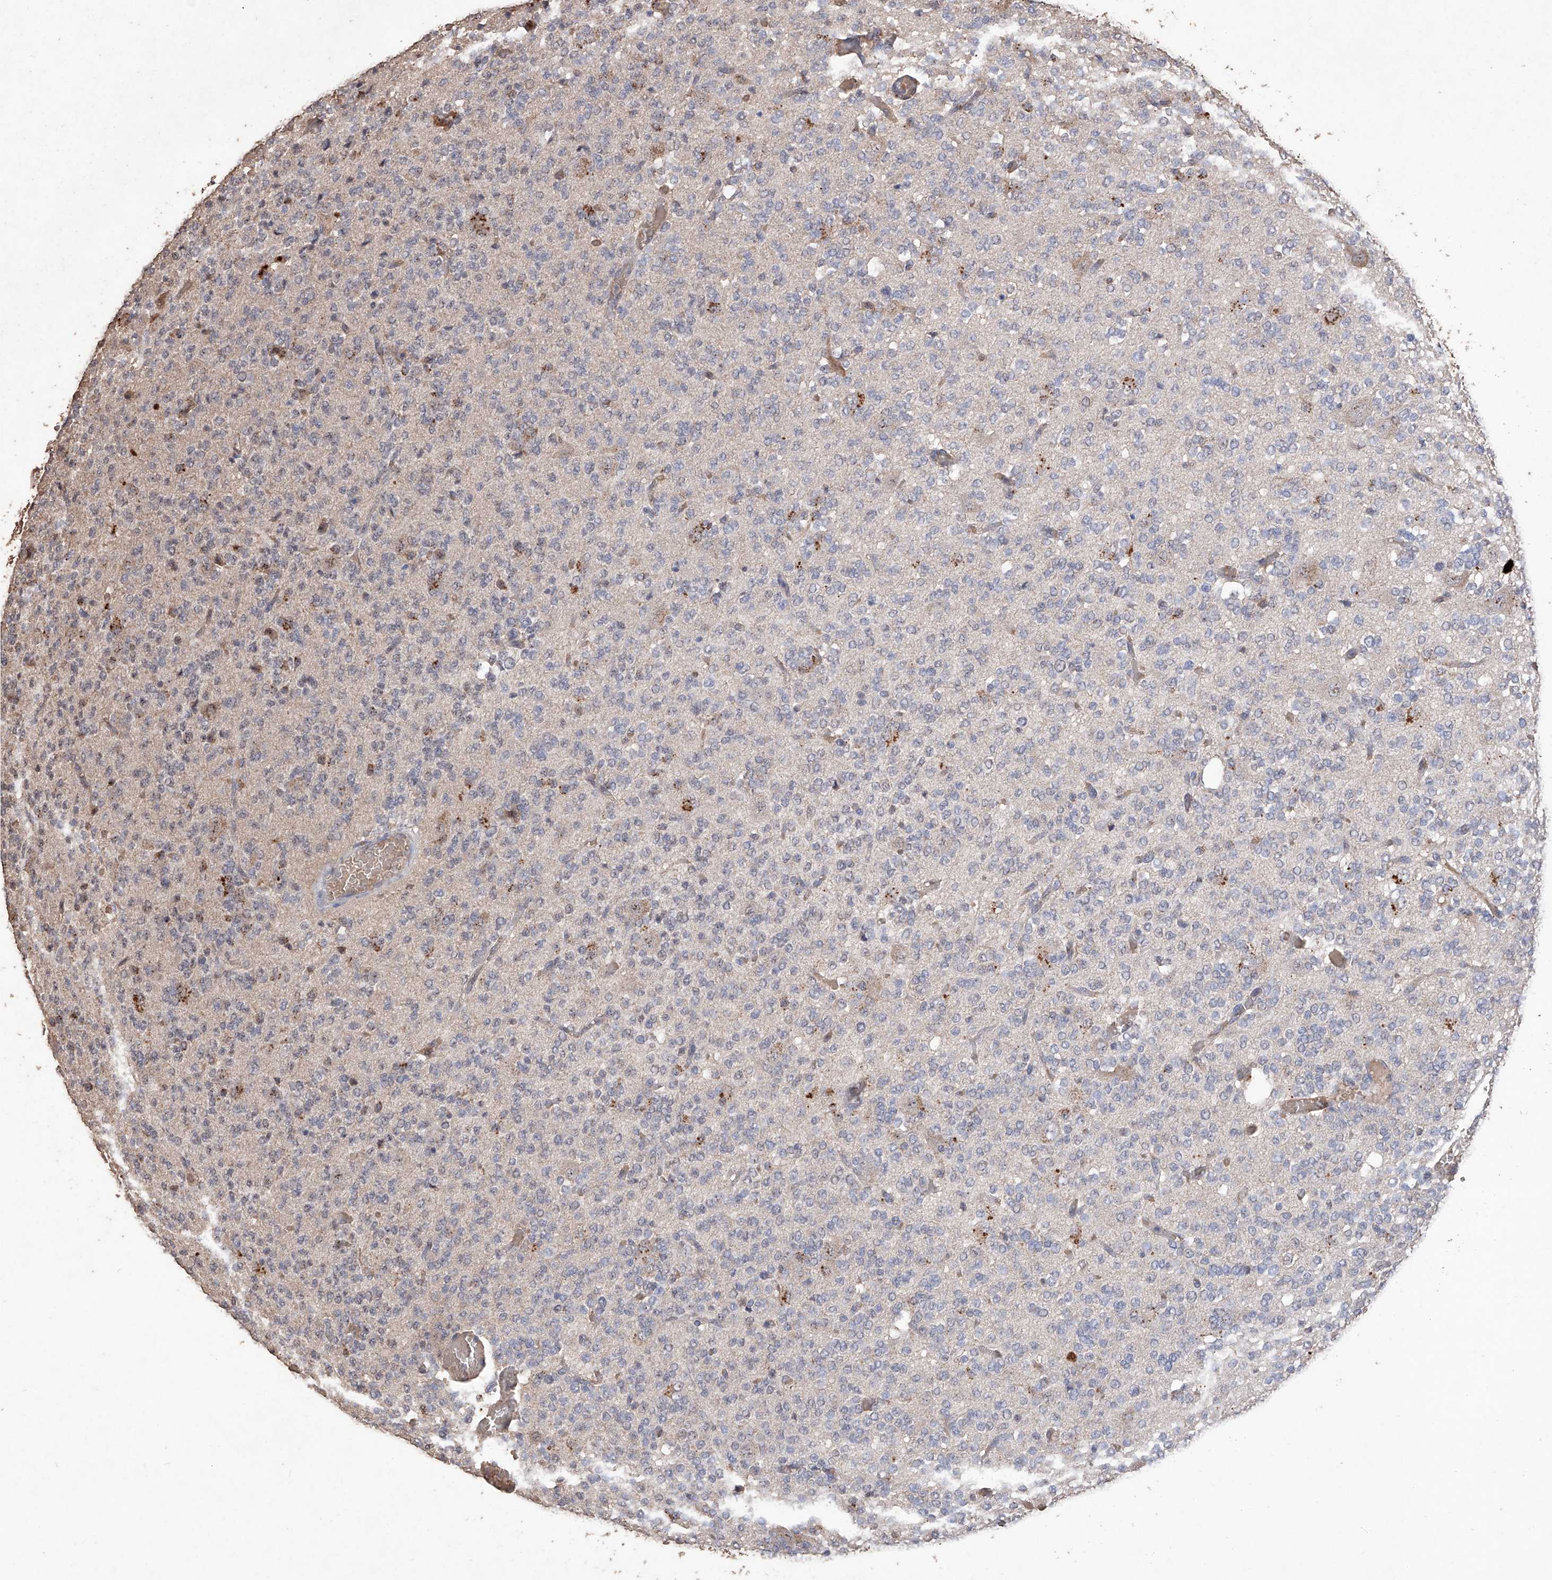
{"staining": {"intensity": "negative", "quantity": "none", "location": "none"}, "tissue": "glioma", "cell_type": "Tumor cells", "image_type": "cancer", "snomed": [{"axis": "morphology", "description": "Glioma, malignant, Low grade"}, {"axis": "topography", "description": "Brain"}], "caption": "An IHC micrograph of glioma is shown. There is no staining in tumor cells of glioma.", "gene": "EML1", "patient": {"sex": "male", "age": 38}}